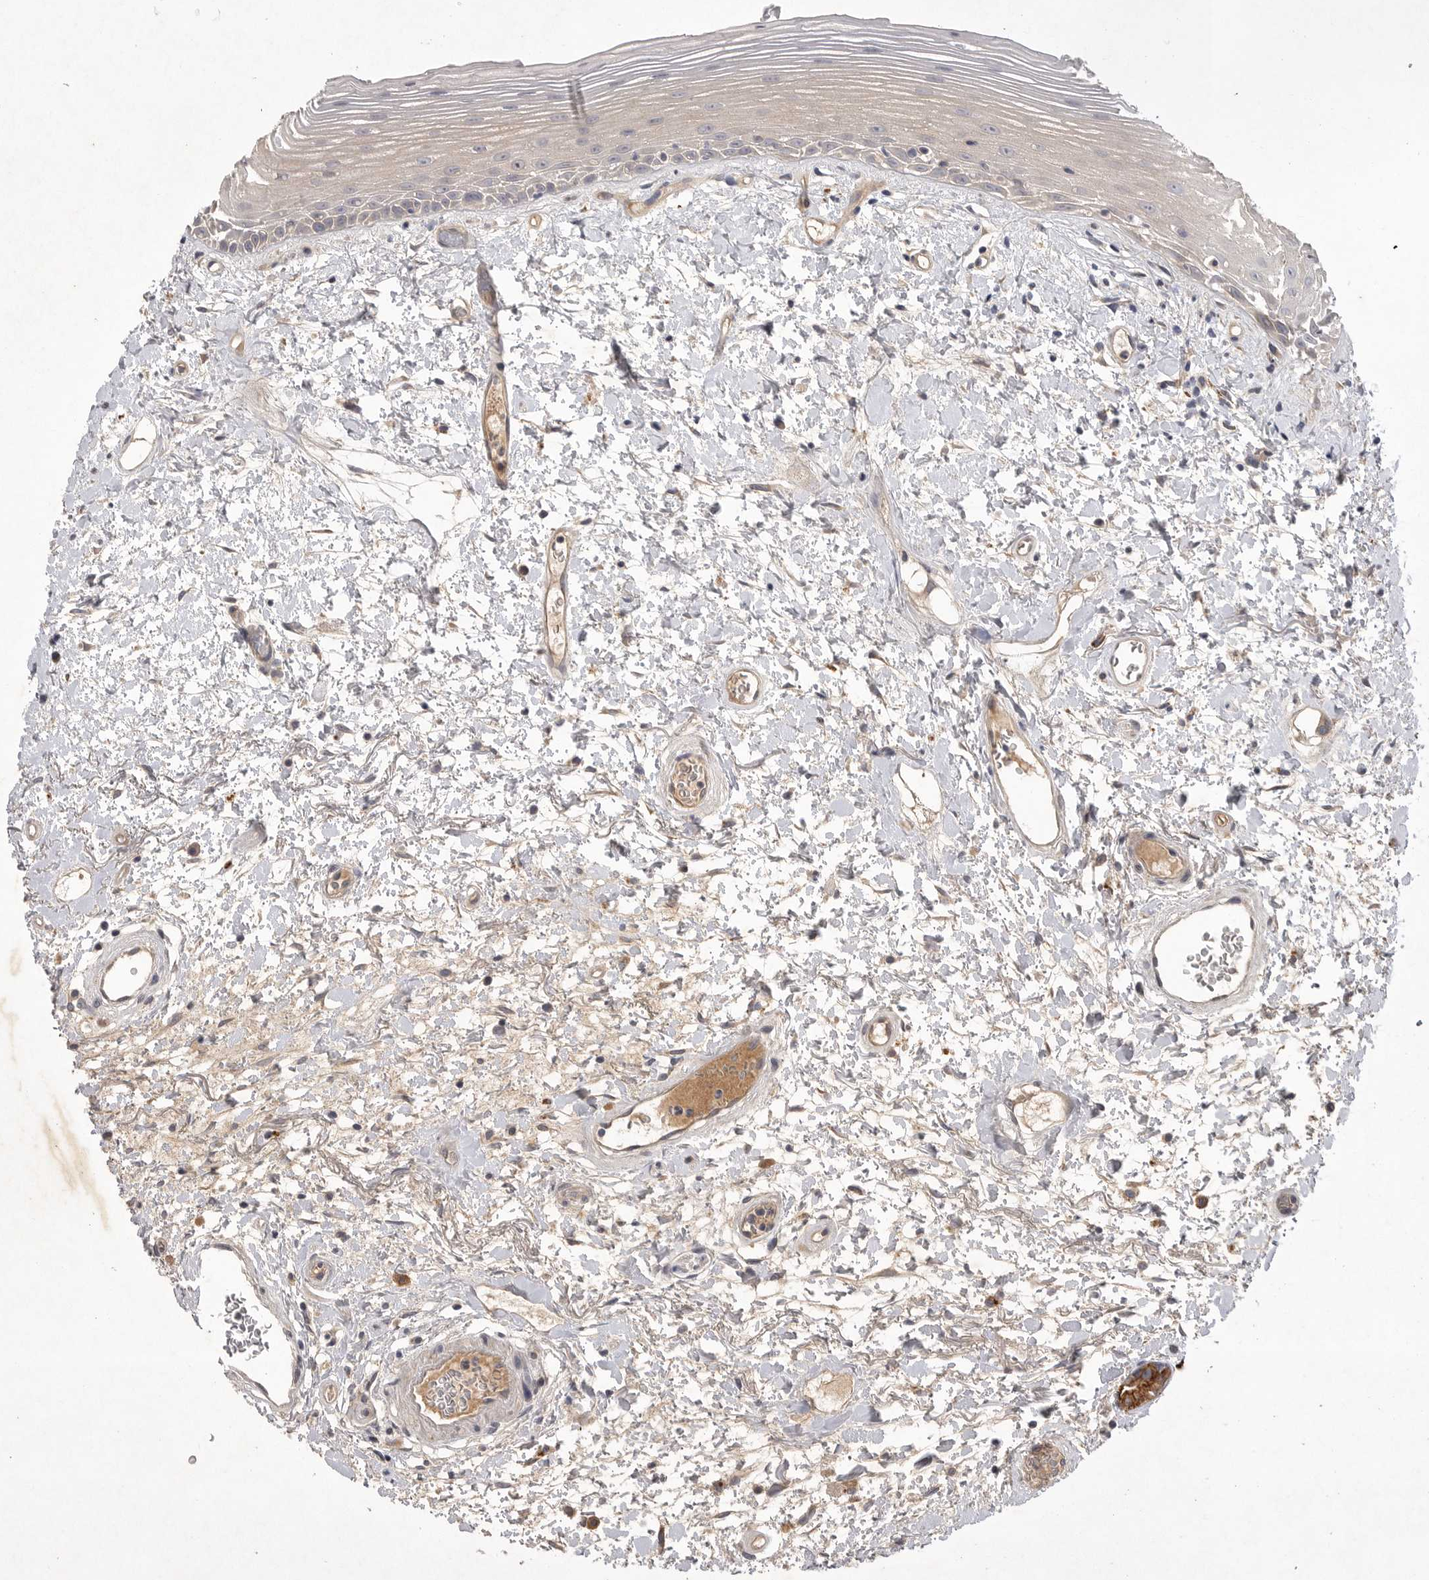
{"staining": {"intensity": "weak", "quantity": "<25%", "location": "cytoplasmic/membranous"}, "tissue": "oral mucosa", "cell_type": "Squamous epithelial cells", "image_type": "normal", "snomed": [{"axis": "morphology", "description": "Normal tissue, NOS"}, {"axis": "topography", "description": "Oral tissue"}], "caption": "This image is of unremarkable oral mucosa stained with immunohistochemistry to label a protein in brown with the nuclei are counter-stained blue. There is no staining in squamous epithelial cells. (Brightfield microscopy of DAB (3,3'-diaminobenzidine) immunohistochemistry at high magnification).", "gene": "DHDDS", "patient": {"sex": "female", "age": 76}}